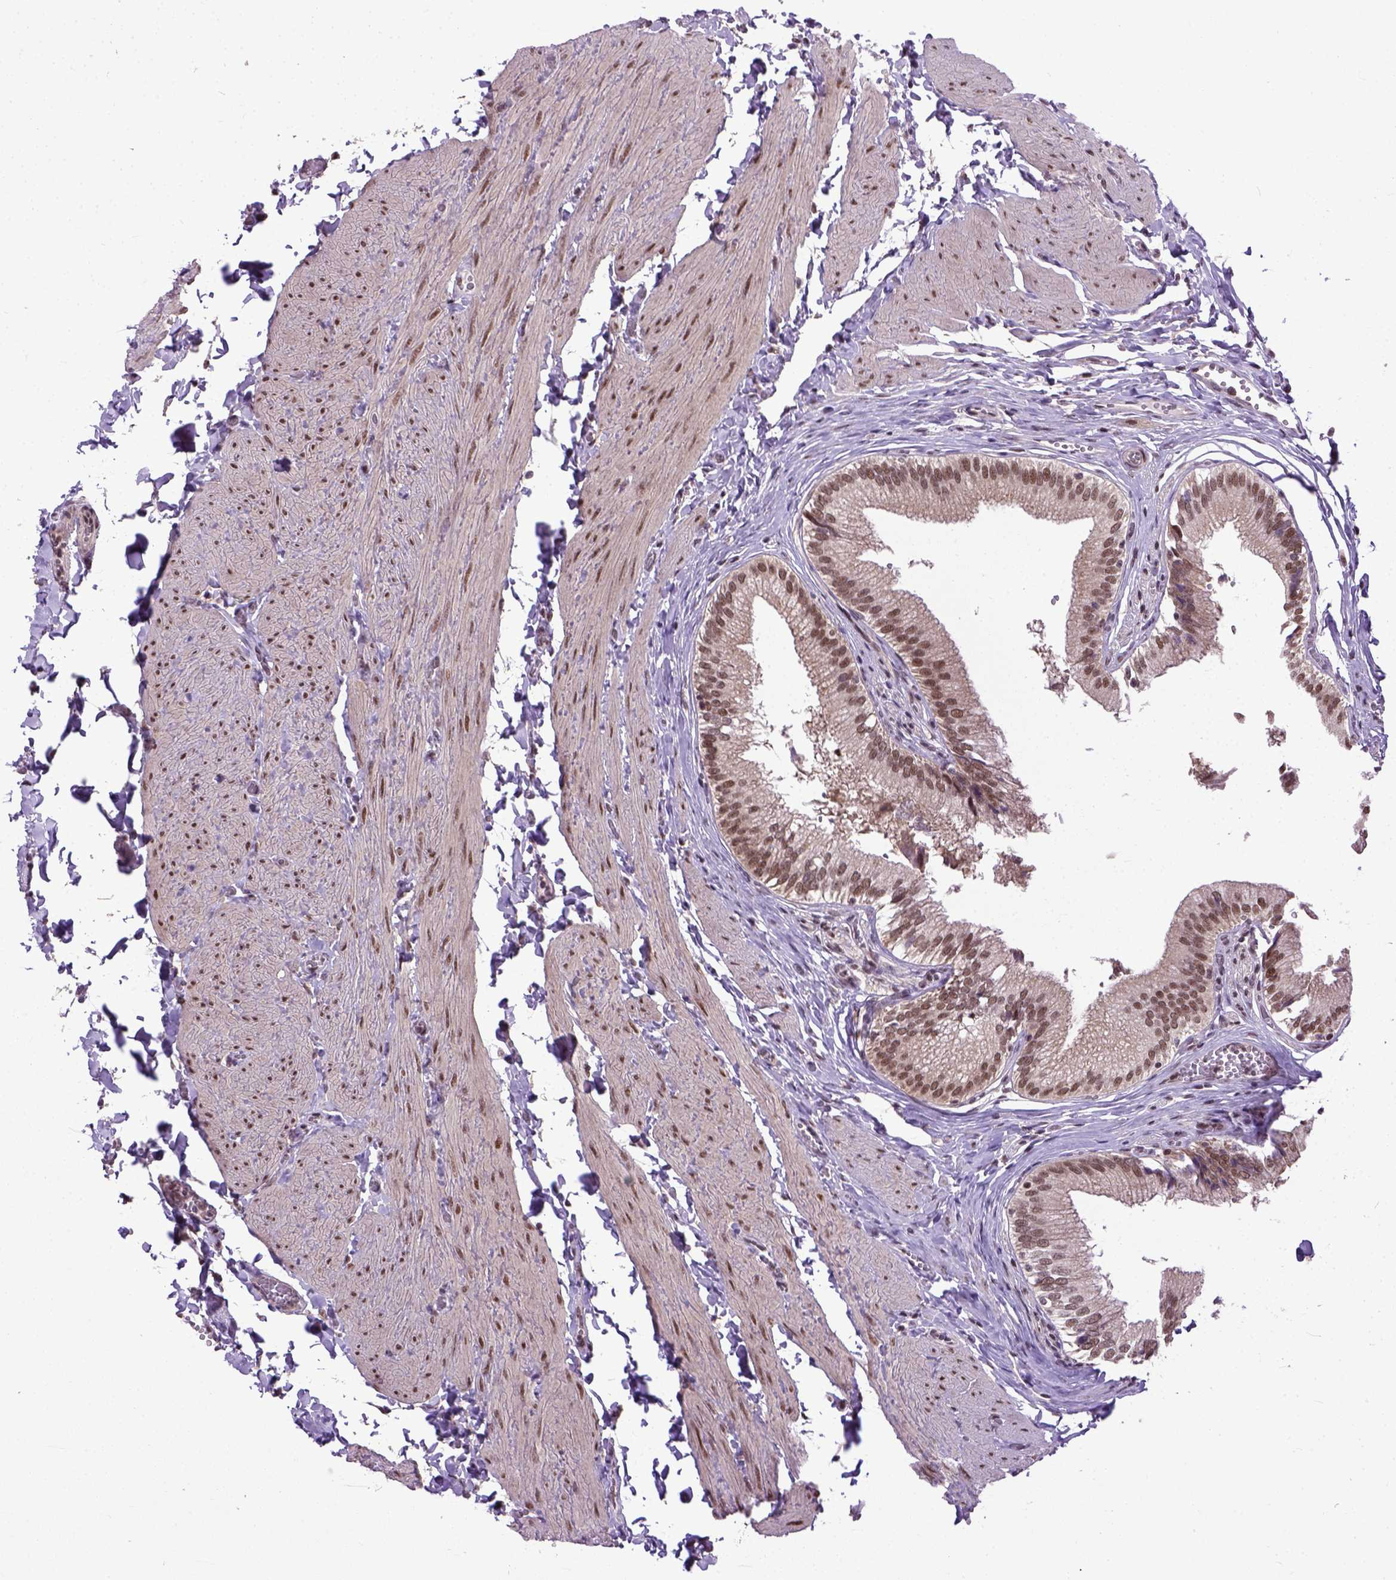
{"staining": {"intensity": "moderate", "quantity": ">75%", "location": "nuclear"}, "tissue": "gallbladder", "cell_type": "Glandular cells", "image_type": "normal", "snomed": [{"axis": "morphology", "description": "Normal tissue, NOS"}, {"axis": "topography", "description": "Gallbladder"}, {"axis": "topography", "description": "Peripheral nerve tissue"}], "caption": "Moderate nuclear expression is present in about >75% of glandular cells in normal gallbladder.", "gene": "UBA3", "patient": {"sex": "male", "age": 17}}